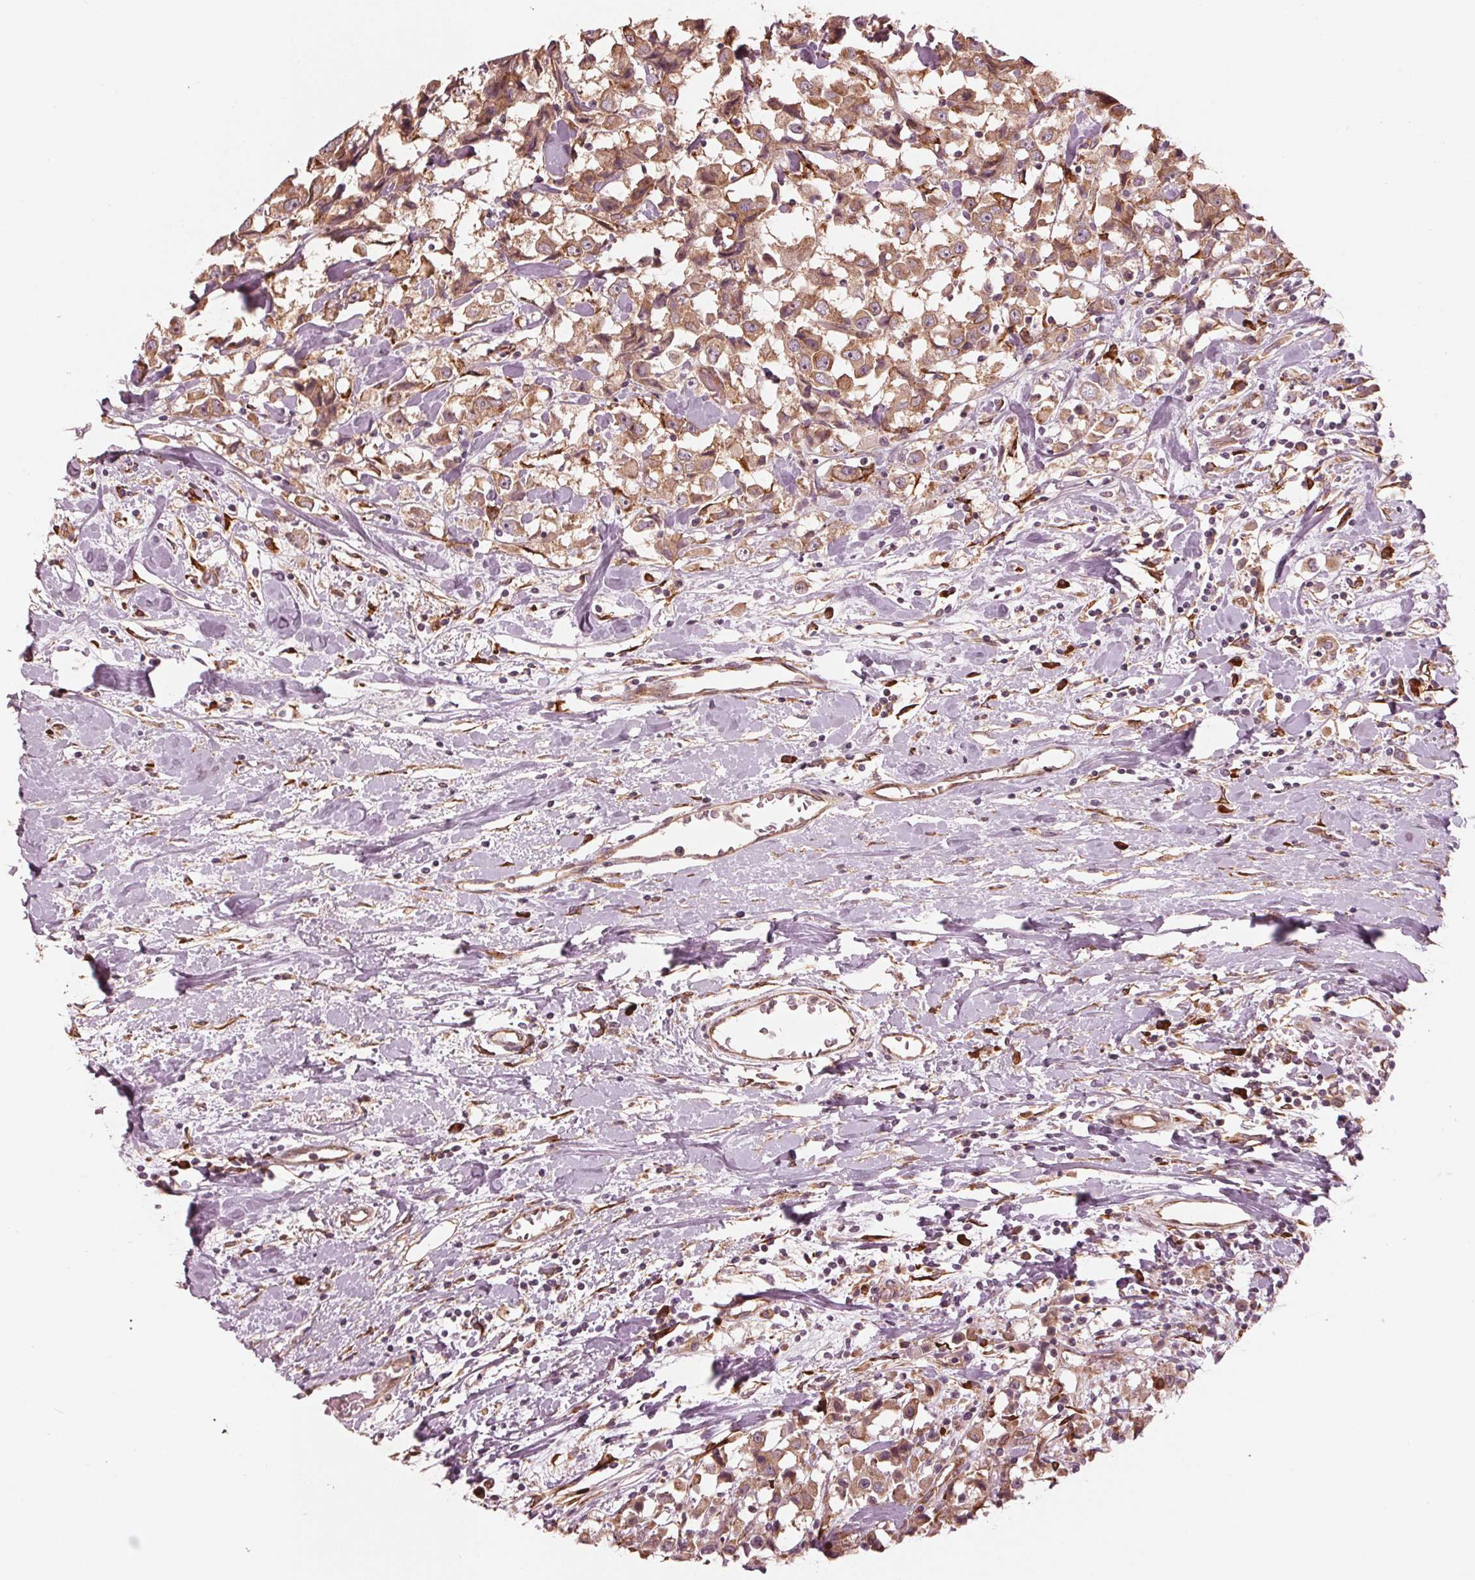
{"staining": {"intensity": "moderate", "quantity": ">75%", "location": "cytoplasmic/membranous"}, "tissue": "breast cancer", "cell_type": "Tumor cells", "image_type": "cancer", "snomed": [{"axis": "morphology", "description": "Duct carcinoma"}, {"axis": "topography", "description": "Breast"}], "caption": "Immunohistochemical staining of human breast cancer (intraductal carcinoma) exhibits medium levels of moderate cytoplasmic/membranous positivity in approximately >75% of tumor cells. (Stains: DAB (3,3'-diaminobenzidine) in brown, nuclei in blue, Microscopy: brightfield microscopy at high magnification).", "gene": "CMIP", "patient": {"sex": "female", "age": 61}}